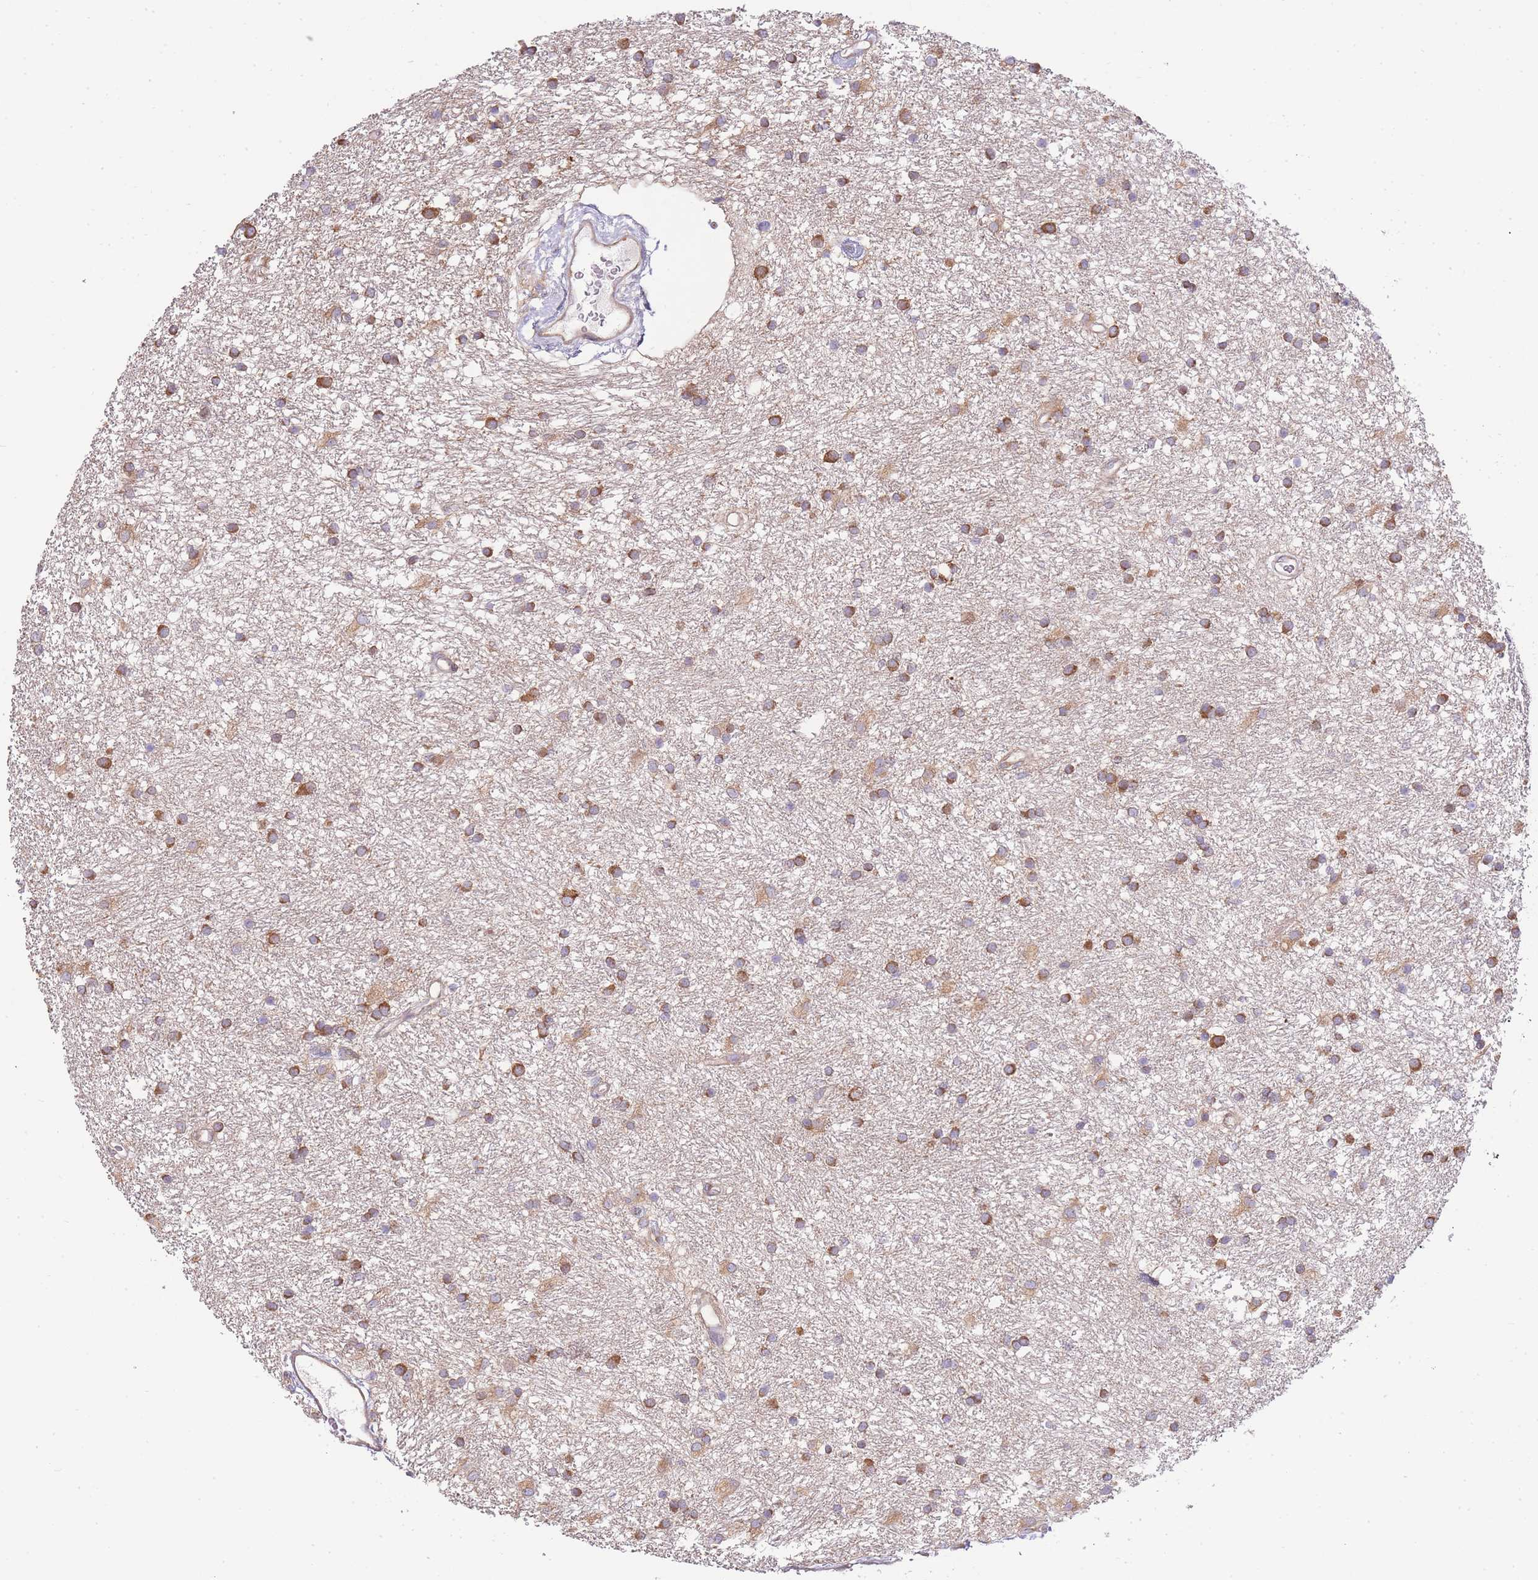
{"staining": {"intensity": "moderate", "quantity": ">75%", "location": "cytoplasmic/membranous"}, "tissue": "glioma", "cell_type": "Tumor cells", "image_type": "cancer", "snomed": [{"axis": "morphology", "description": "Glioma, malignant, High grade"}, {"axis": "topography", "description": "Brain"}], "caption": "This is a photomicrograph of immunohistochemistry (IHC) staining of glioma, which shows moderate expression in the cytoplasmic/membranous of tumor cells.", "gene": "BEX1", "patient": {"sex": "male", "age": 77}}